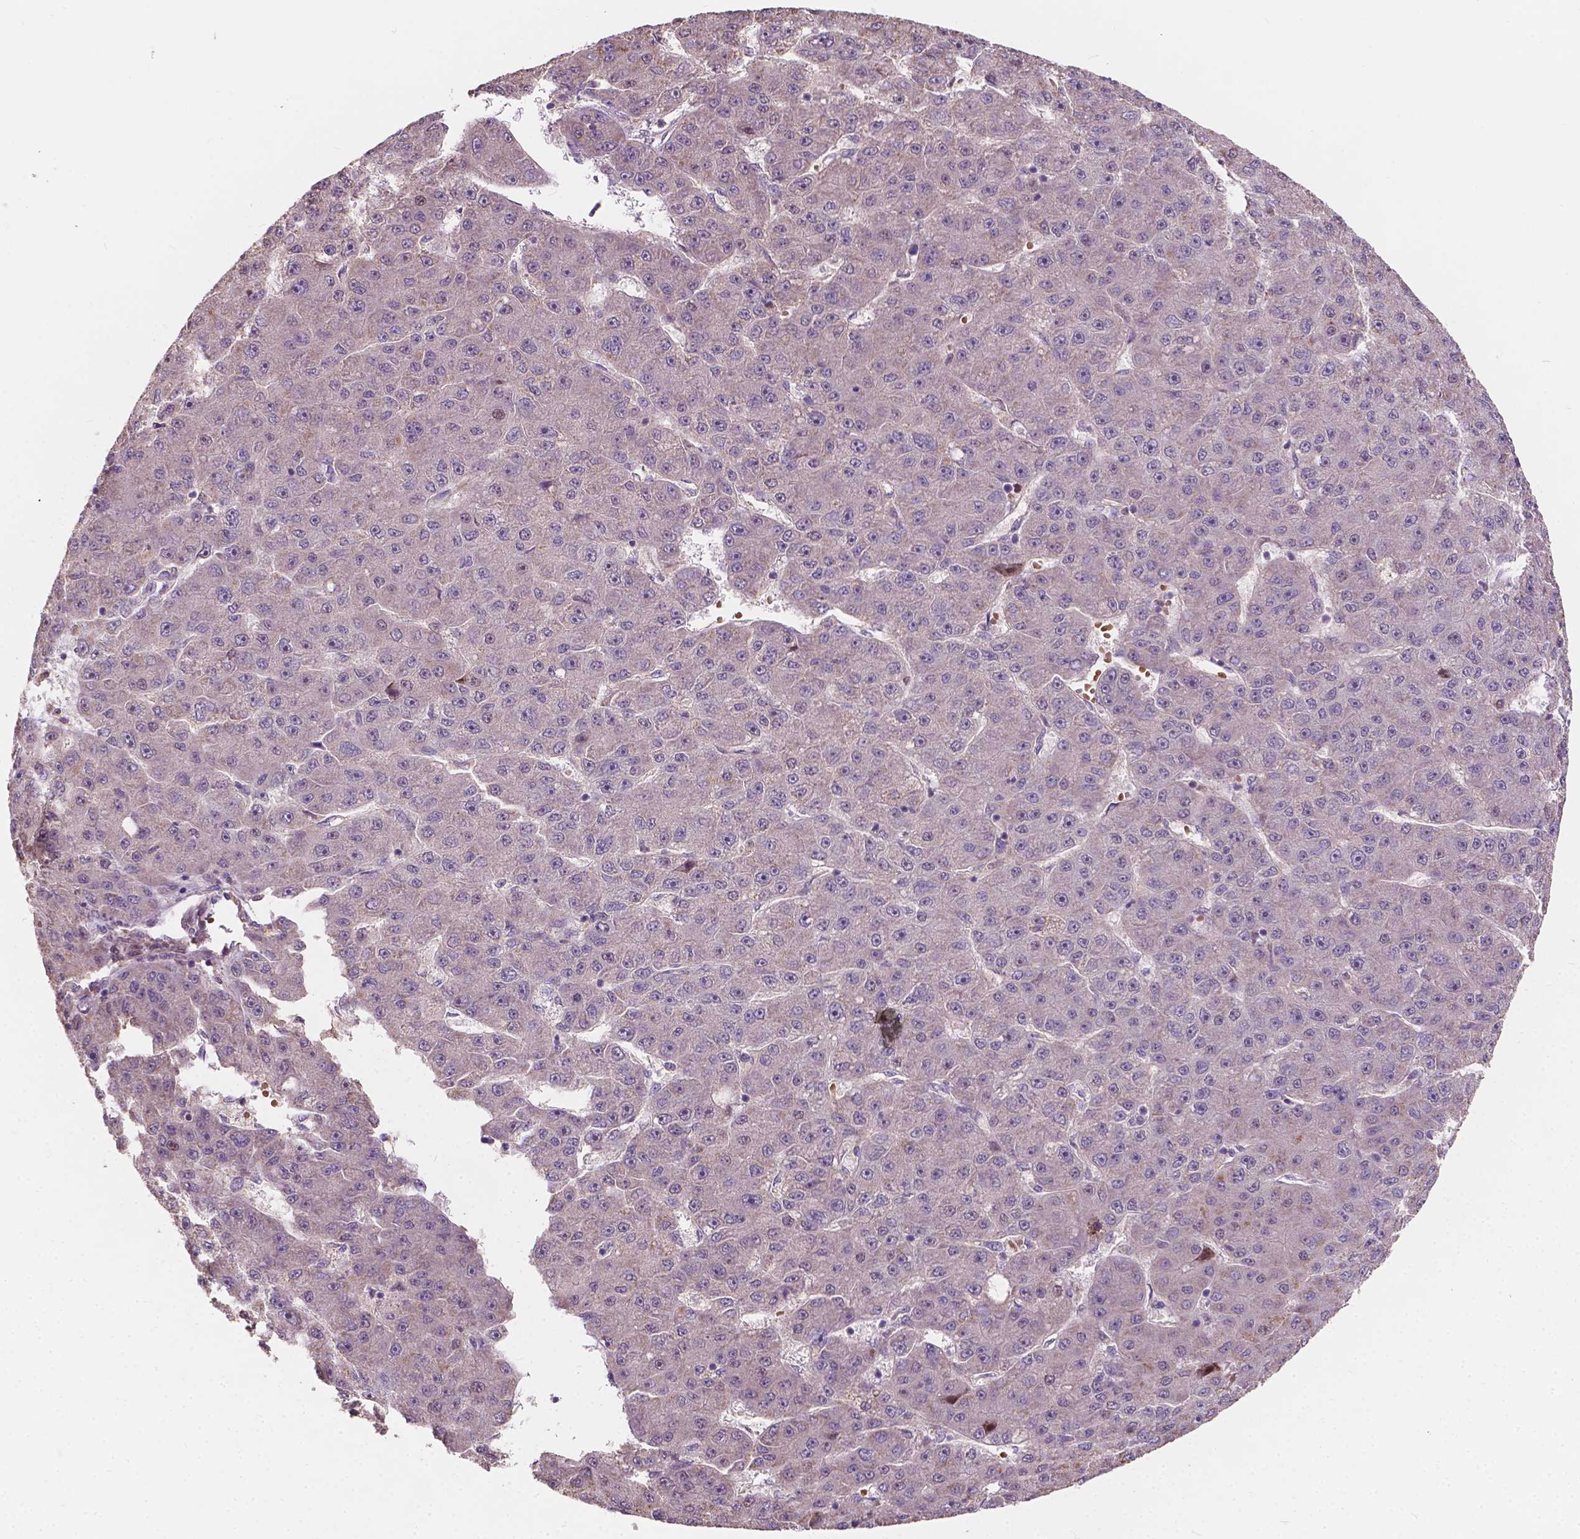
{"staining": {"intensity": "negative", "quantity": "none", "location": "none"}, "tissue": "liver cancer", "cell_type": "Tumor cells", "image_type": "cancer", "snomed": [{"axis": "morphology", "description": "Carcinoma, Hepatocellular, NOS"}, {"axis": "topography", "description": "Liver"}], "caption": "High magnification brightfield microscopy of hepatocellular carcinoma (liver) stained with DAB (3,3'-diaminobenzidine) (brown) and counterstained with hematoxylin (blue): tumor cells show no significant positivity.", "gene": "DUSP16", "patient": {"sex": "male", "age": 67}}